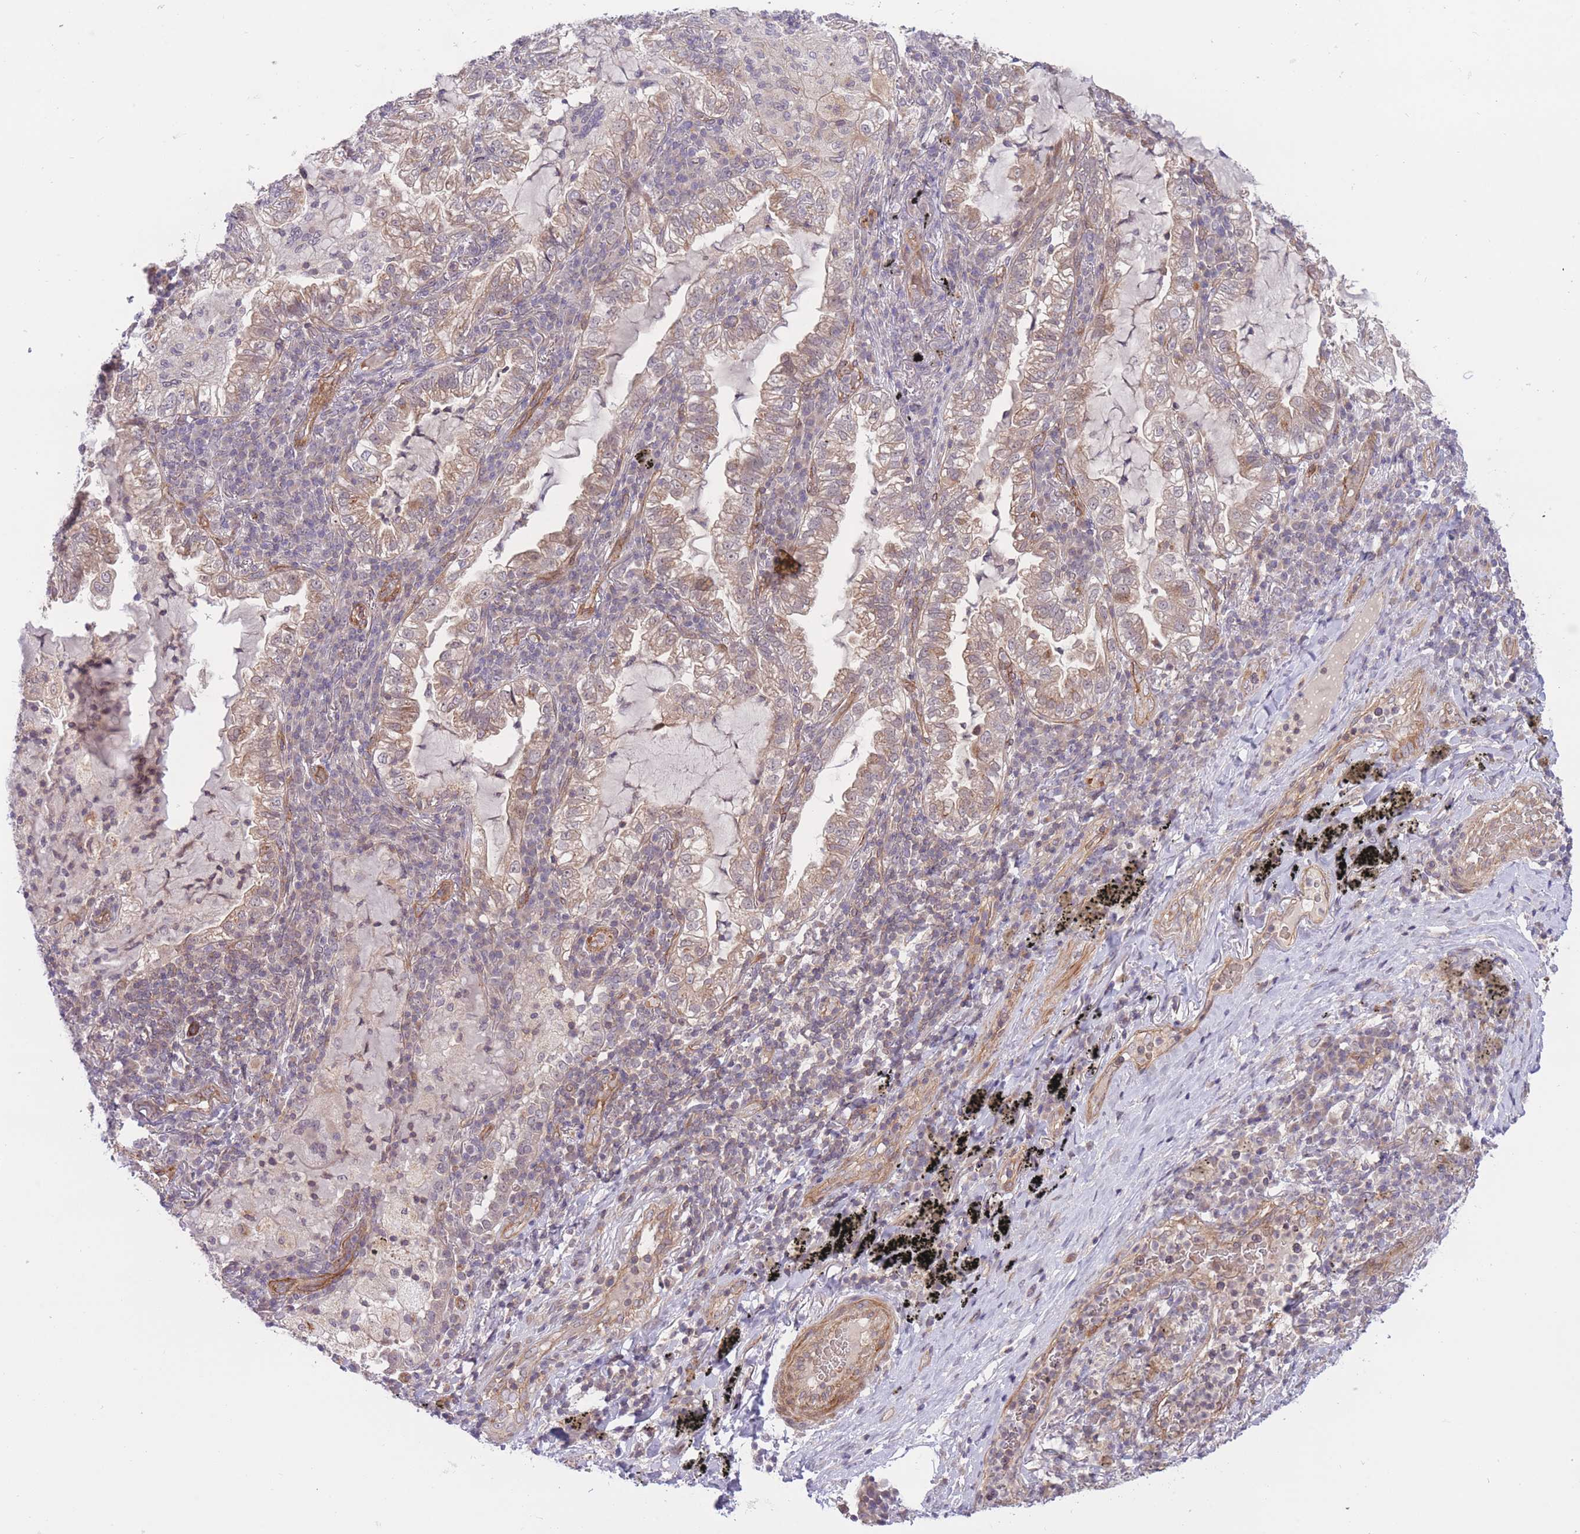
{"staining": {"intensity": "weak", "quantity": ">75%", "location": "cytoplasmic/membranous"}, "tissue": "lung cancer", "cell_type": "Tumor cells", "image_type": "cancer", "snomed": [{"axis": "morphology", "description": "Adenocarcinoma, NOS"}, {"axis": "topography", "description": "Lung"}], "caption": "Immunohistochemical staining of lung adenocarcinoma reveals low levels of weak cytoplasmic/membranous protein staining in about >75% of tumor cells. The staining was performed using DAB to visualize the protein expression in brown, while the nuclei were stained in blue with hematoxylin (Magnification: 20x).", "gene": "FUT5", "patient": {"sex": "female", "age": 73}}